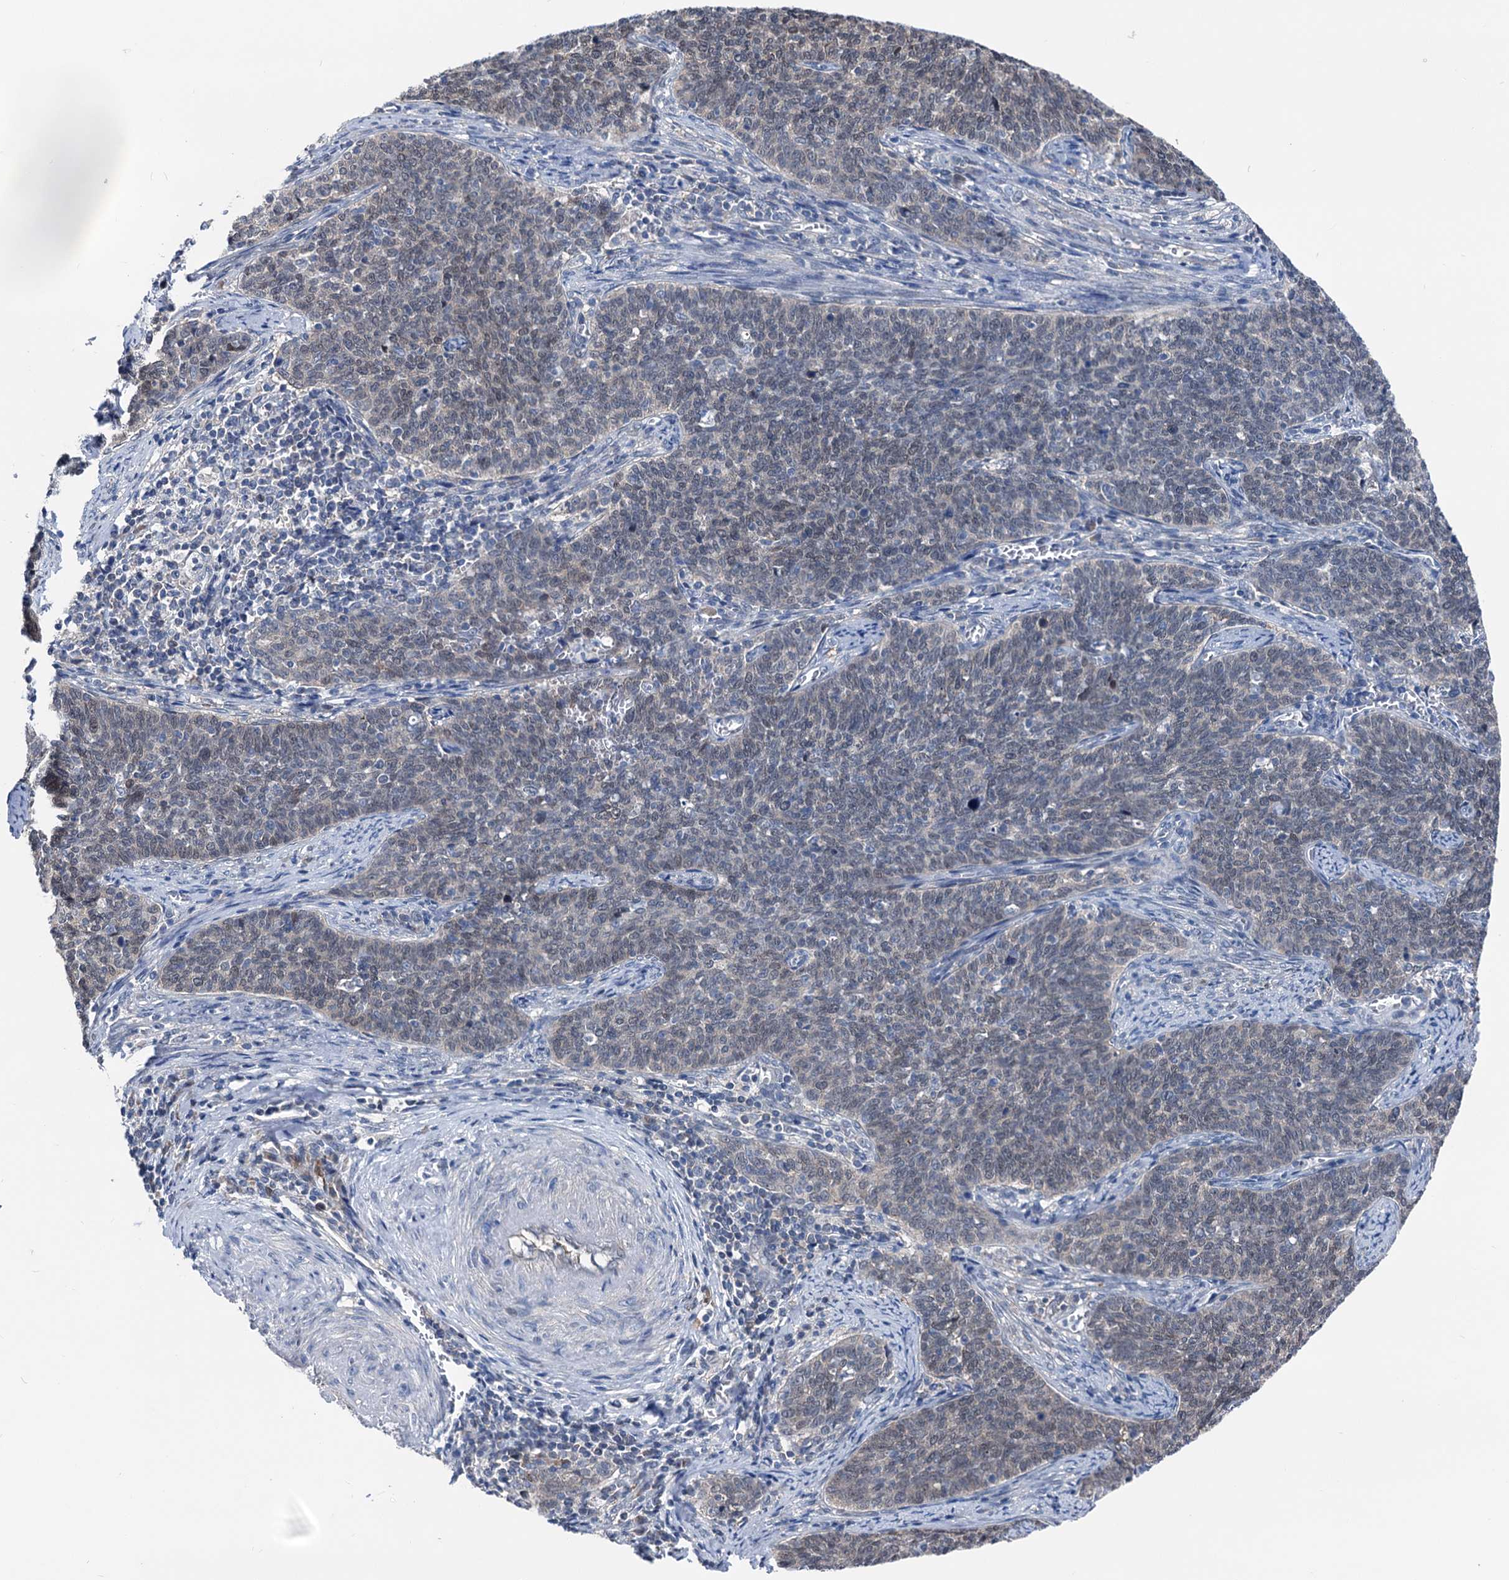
{"staining": {"intensity": "weak", "quantity": "<25%", "location": "nuclear"}, "tissue": "cervical cancer", "cell_type": "Tumor cells", "image_type": "cancer", "snomed": [{"axis": "morphology", "description": "Squamous cell carcinoma, NOS"}, {"axis": "topography", "description": "Cervix"}], "caption": "Tumor cells are negative for brown protein staining in squamous cell carcinoma (cervical).", "gene": "GLO1", "patient": {"sex": "female", "age": 39}}